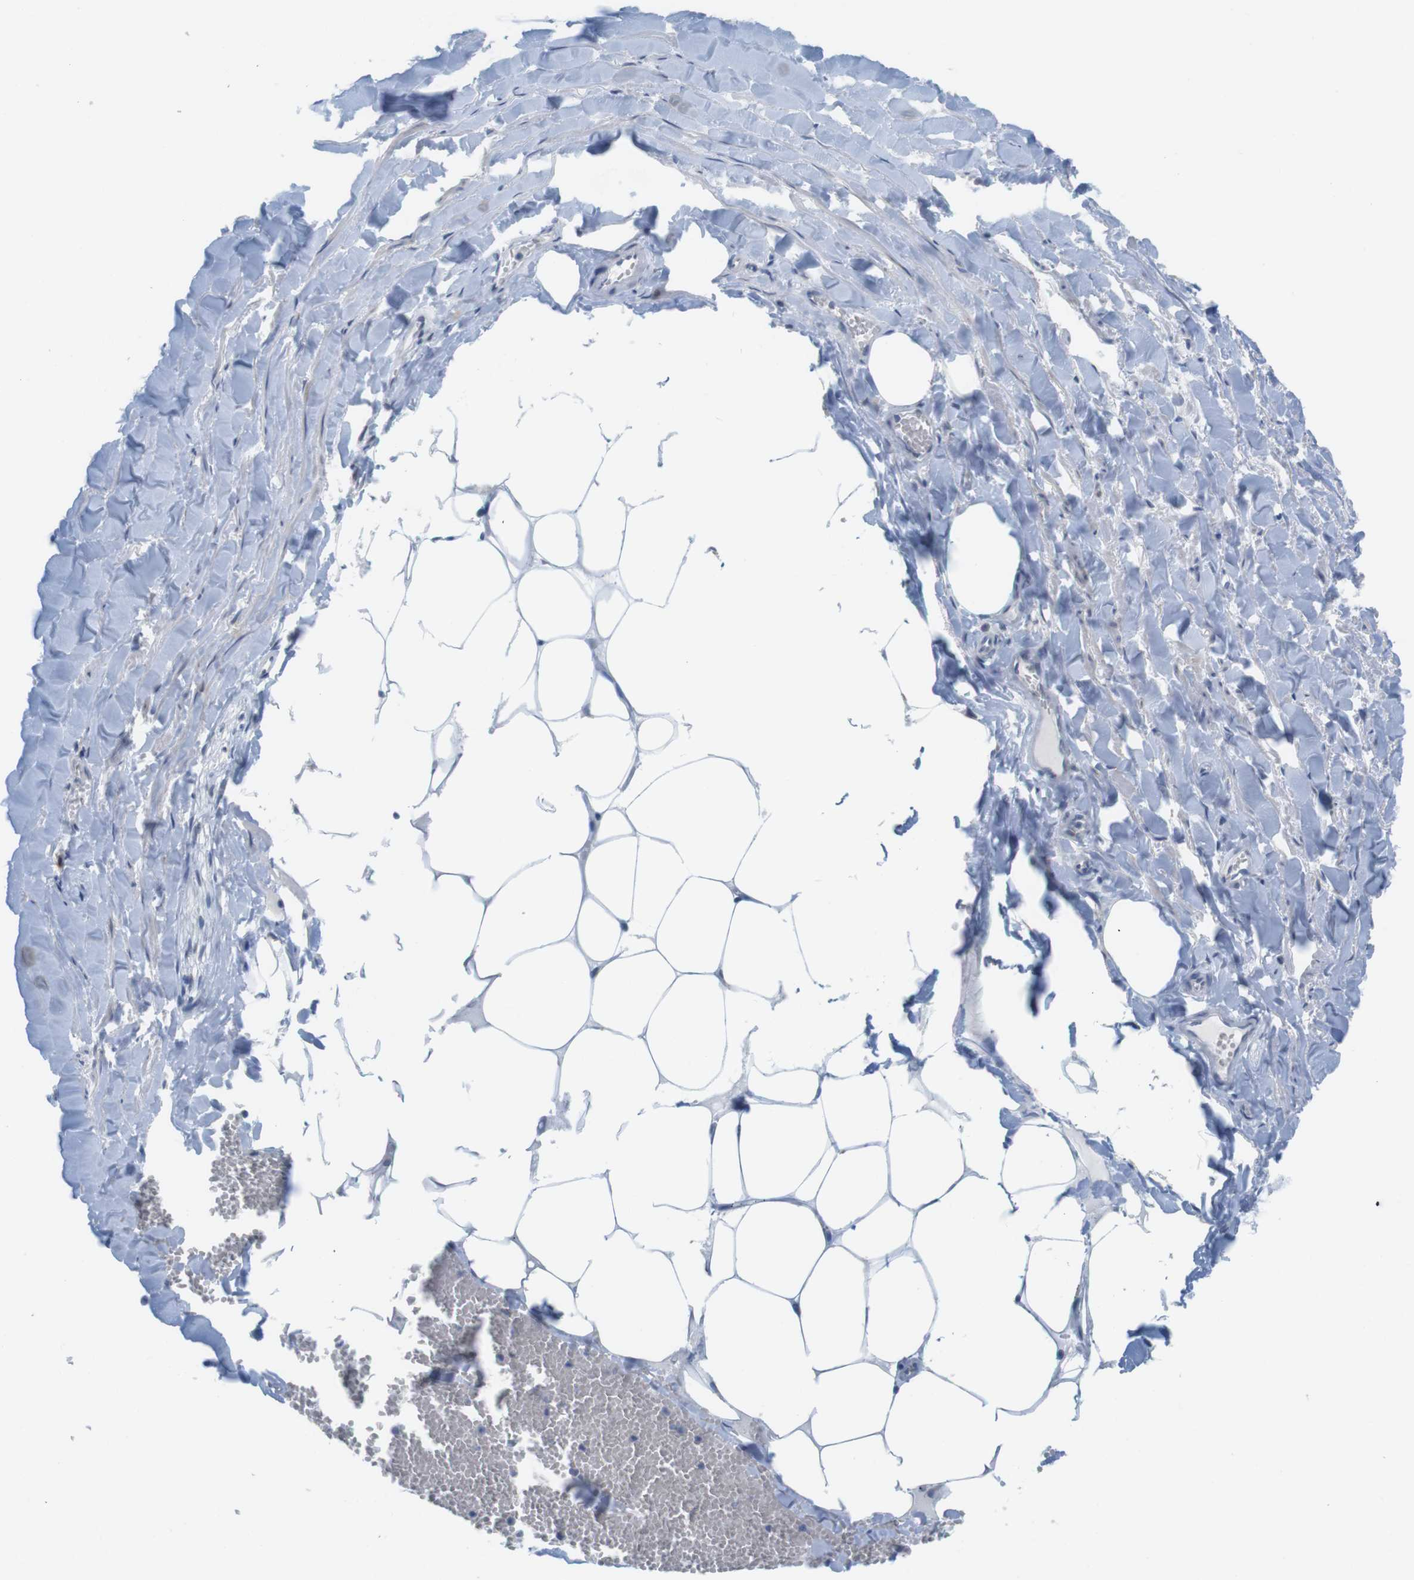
{"staining": {"intensity": "negative", "quantity": "none", "location": "none"}, "tissue": "adipose tissue", "cell_type": "Adipocytes", "image_type": "normal", "snomed": [{"axis": "morphology", "description": "Normal tissue, NOS"}, {"axis": "topography", "description": "Adipose tissue"}, {"axis": "topography", "description": "Peripheral nerve tissue"}], "caption": "Protein analysis of benign adipose tissue shows no significant expression in adipocytes.", "gene": "ERGIC3", "patient": {"sex": "male", "age": 52}}